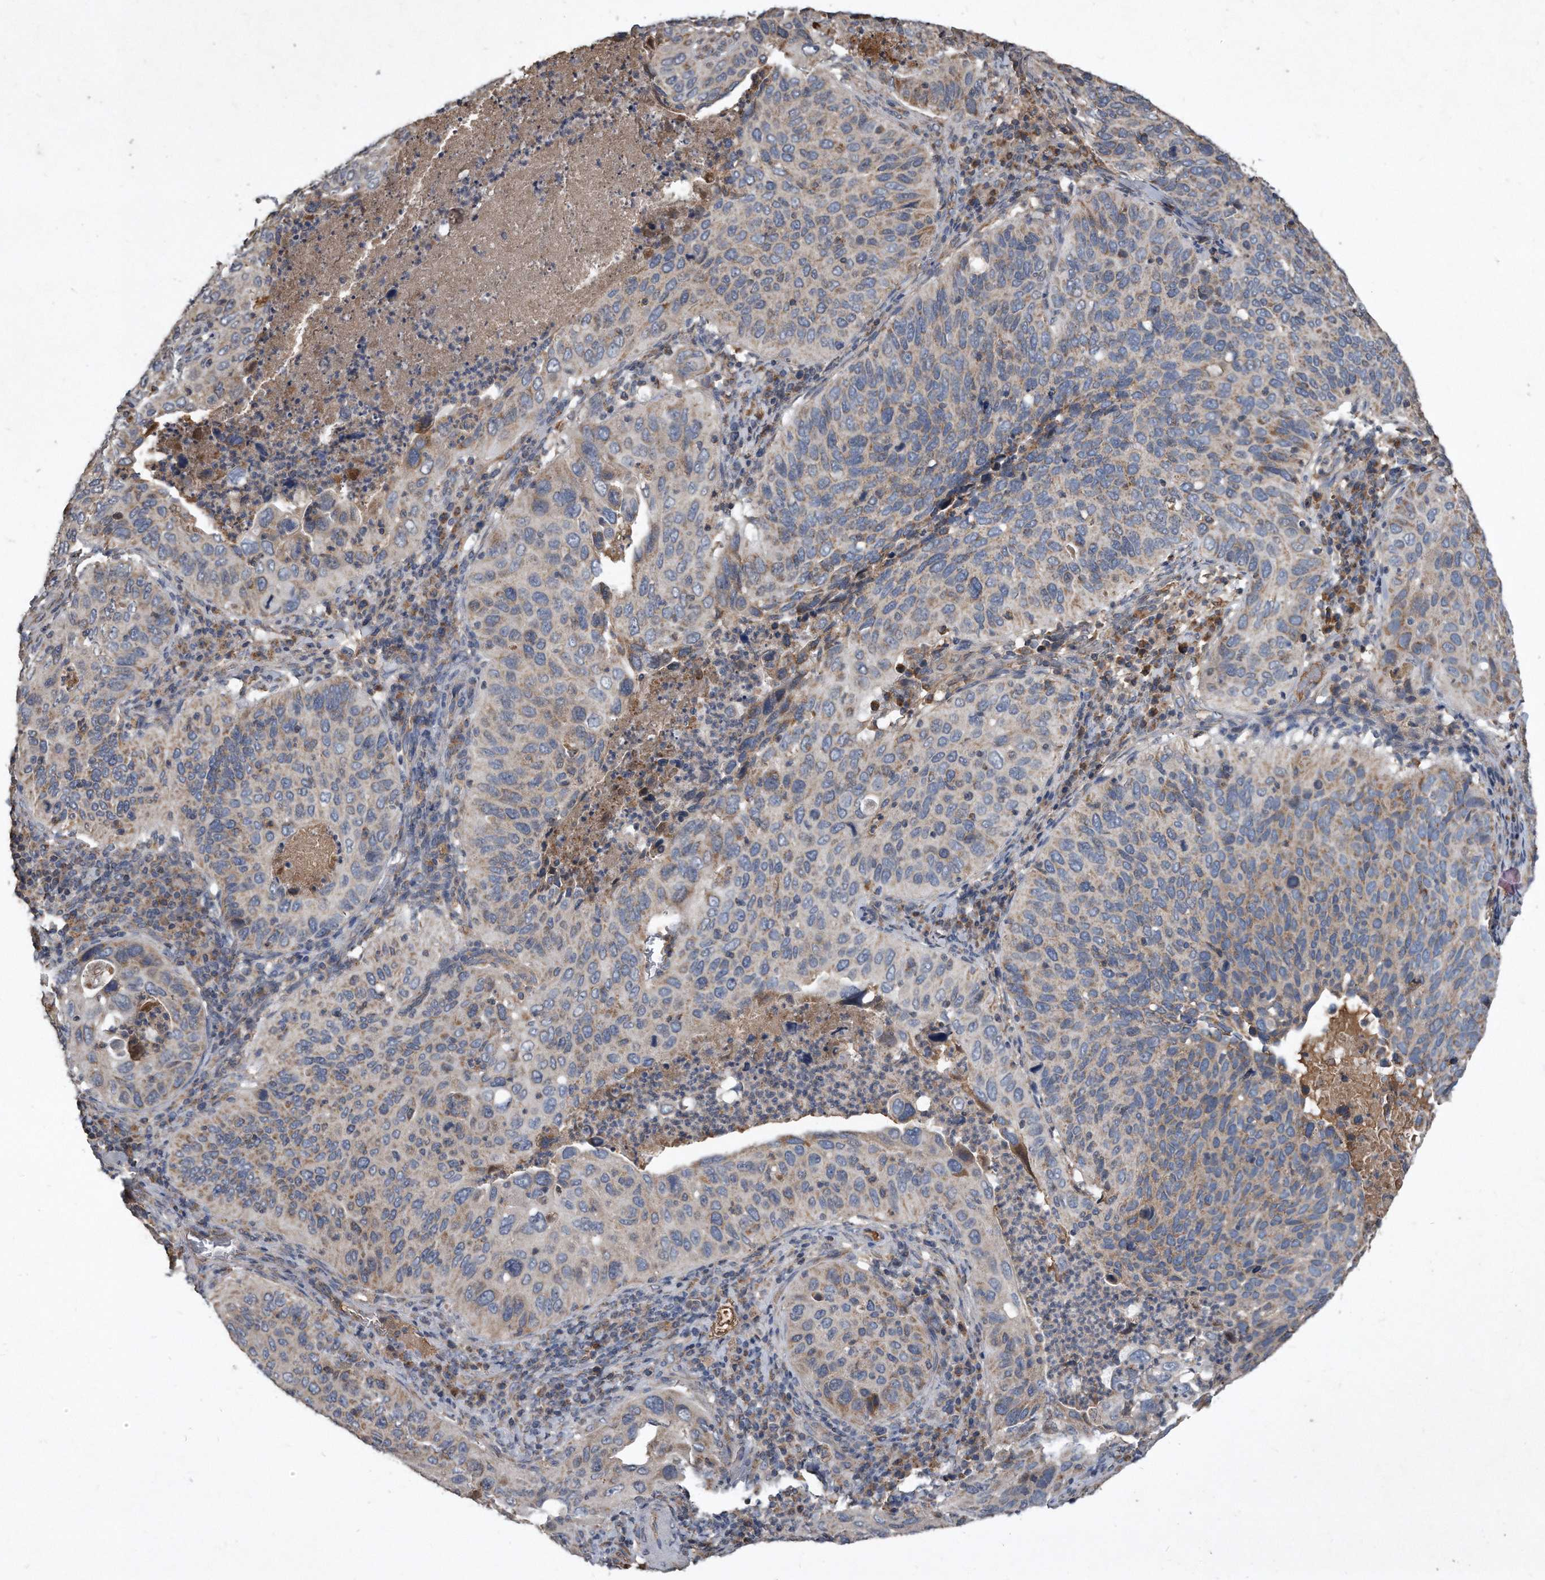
{"staining": {"intensity": "weak", "quantity": "<25%", "location": "cytoplasmic/membranous"}, "tissue": "cervical cancer", "cell_type": "Tumor cells", "image_type": "cancer", "snomed": [{"axis": "morphology", "description": "Squamous cell carcinoma, NOS"}, {"axis": "topography", "description": "Cervix"}], "caption": "IHC of cervical squamous cell carcinoma demonstrates no positivity in tumor cells.", "gene": "SDHA", "patient": {"sex": "female", "age": 38}}